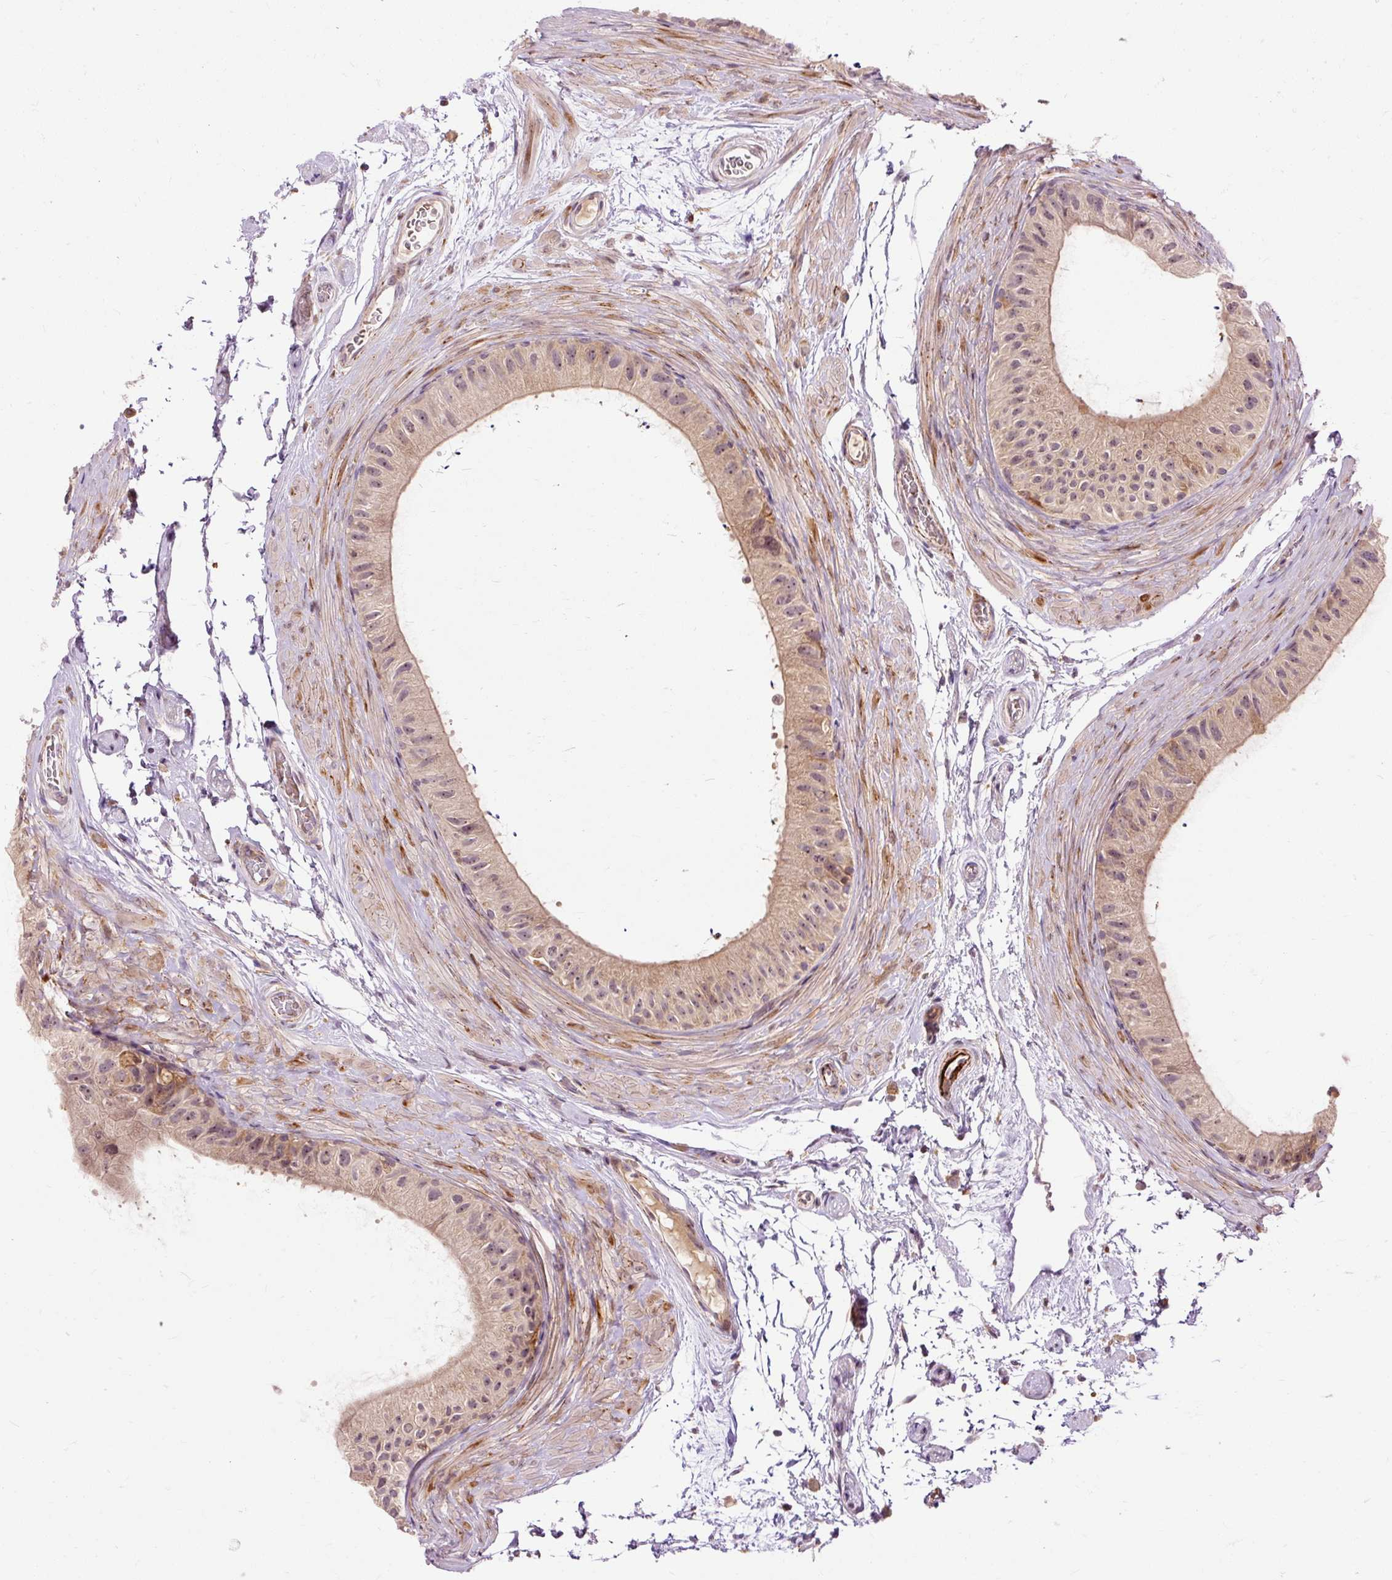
{"staining": {"intensity": "moderate", "quantity": "<25%", "location": "cytoplasmic/membranous"}, "tissue": "epididymis", "cell_type": "Glandular cells", "image_type": "normal", "snomed": [{"axis": "morphology", "description": "Normal tissue, NOS"}, {"axis": "topography", "description": "Epididymis"}], "caption": "Moderate cytoplasmic/membranous positivity is seen in about <25% of glandular cells in normal epididymis.", "gene": "CEBPZ", "patient": {"sex": "male", "age": 55}}